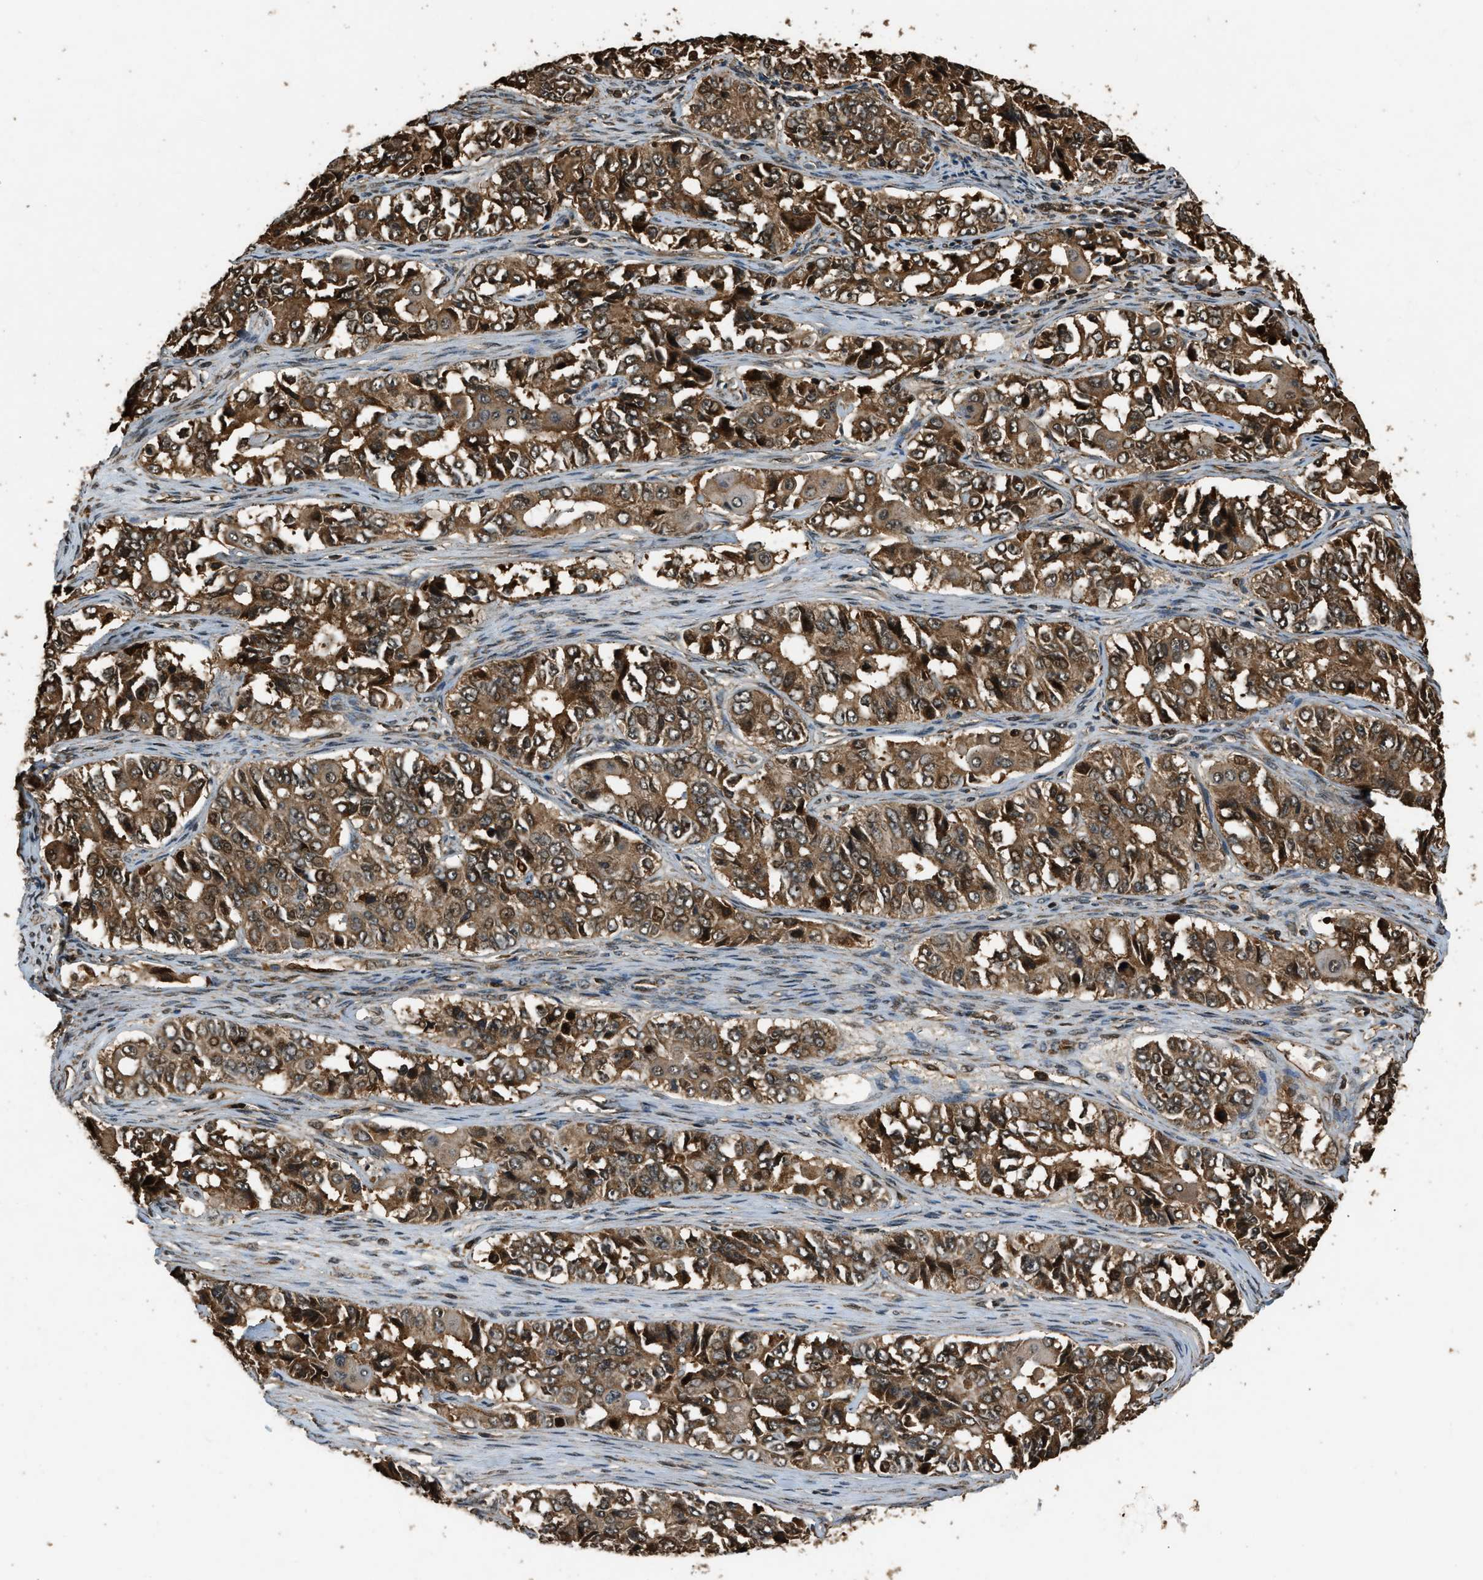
{"staining": {"intensity": "moderate", "quantity": ">75%", "location": "cytoplasmic/membranous"}, "tissue": "ovarian cancer", "cell_type": "Tumor cells", "image_type": "cancer", "snomed": [{"axis": "morphology", "description": "Carcinoma, endometroid"}, {"axis": "topography", "description": "Ovary"}], "caption": "Human ovarian cancer stained with a brown dye shows moderate cytoplasmic/membranous positive positivity in about >75% of tumor cells.", "gene": "RAP2A", "patient": {"sex": "female", "age": 51}}